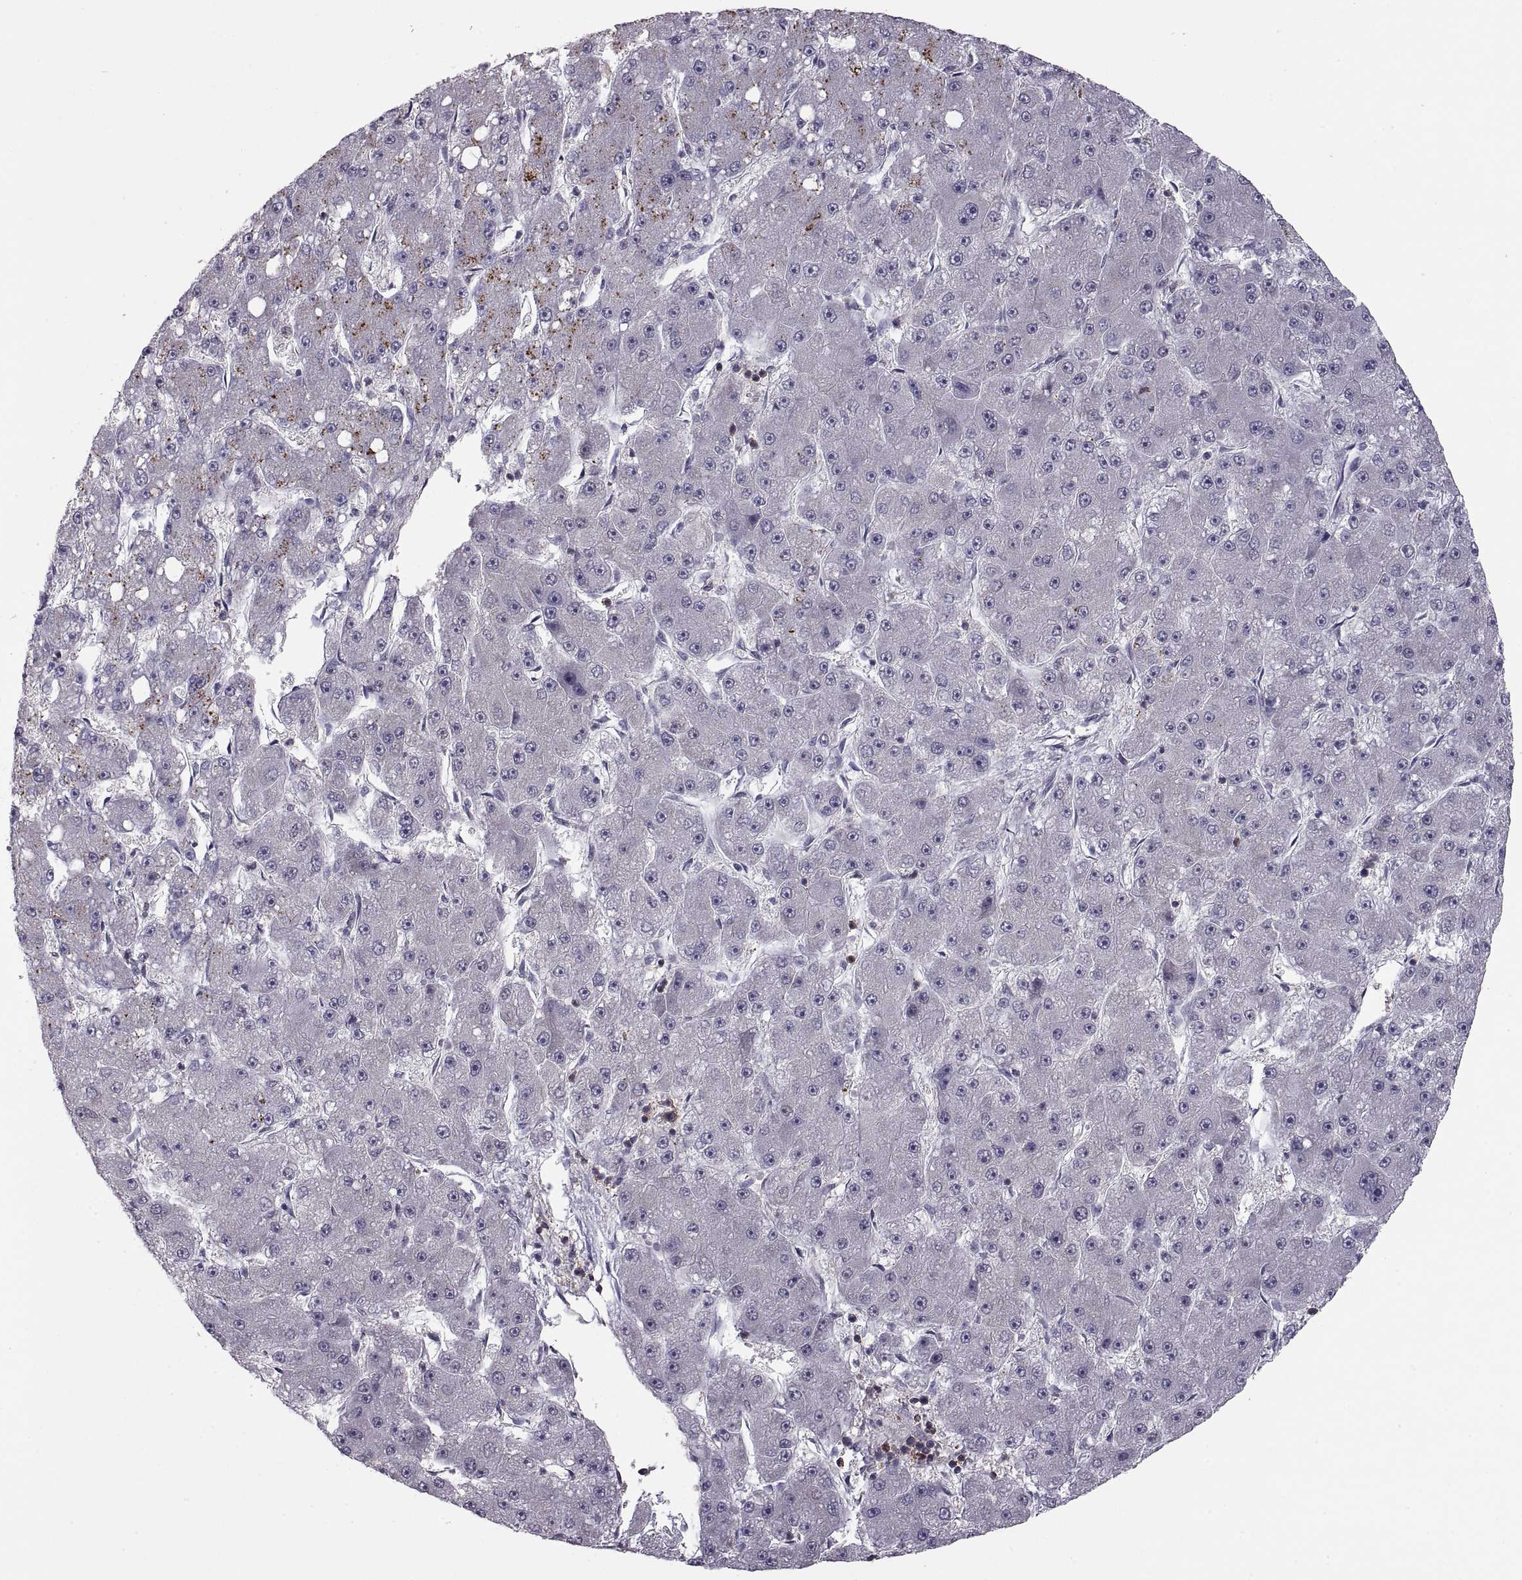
{"staining": {"intensity": "negative", "quantity": "none", "location": "none"}, "tissue": "liver cancer", "cell_type": "Tumor cells", "image_type": "cancer", "snomed": [{"axis": "morphology", "description": "Carcinoma, Hepatocellular, NOS"}, {"axis": "topography", "description": "Liver"}], "caption": "Immunohistochemistry (IHC) histopathology image of neoplastic tissue: human liver hepatocellular carcinoma stained with DAB (3,3'-diaminobenzidine) exhibits no significant protein positivity in tumor cells. (Stains: DAB (3,3'-diaminobenzidine) IHC with hematoxylin counter stain, Microscopy: brightfield microscopy at high magnification).", "gene": "EZR", "patient": {"sex": "male", "age": 67}}